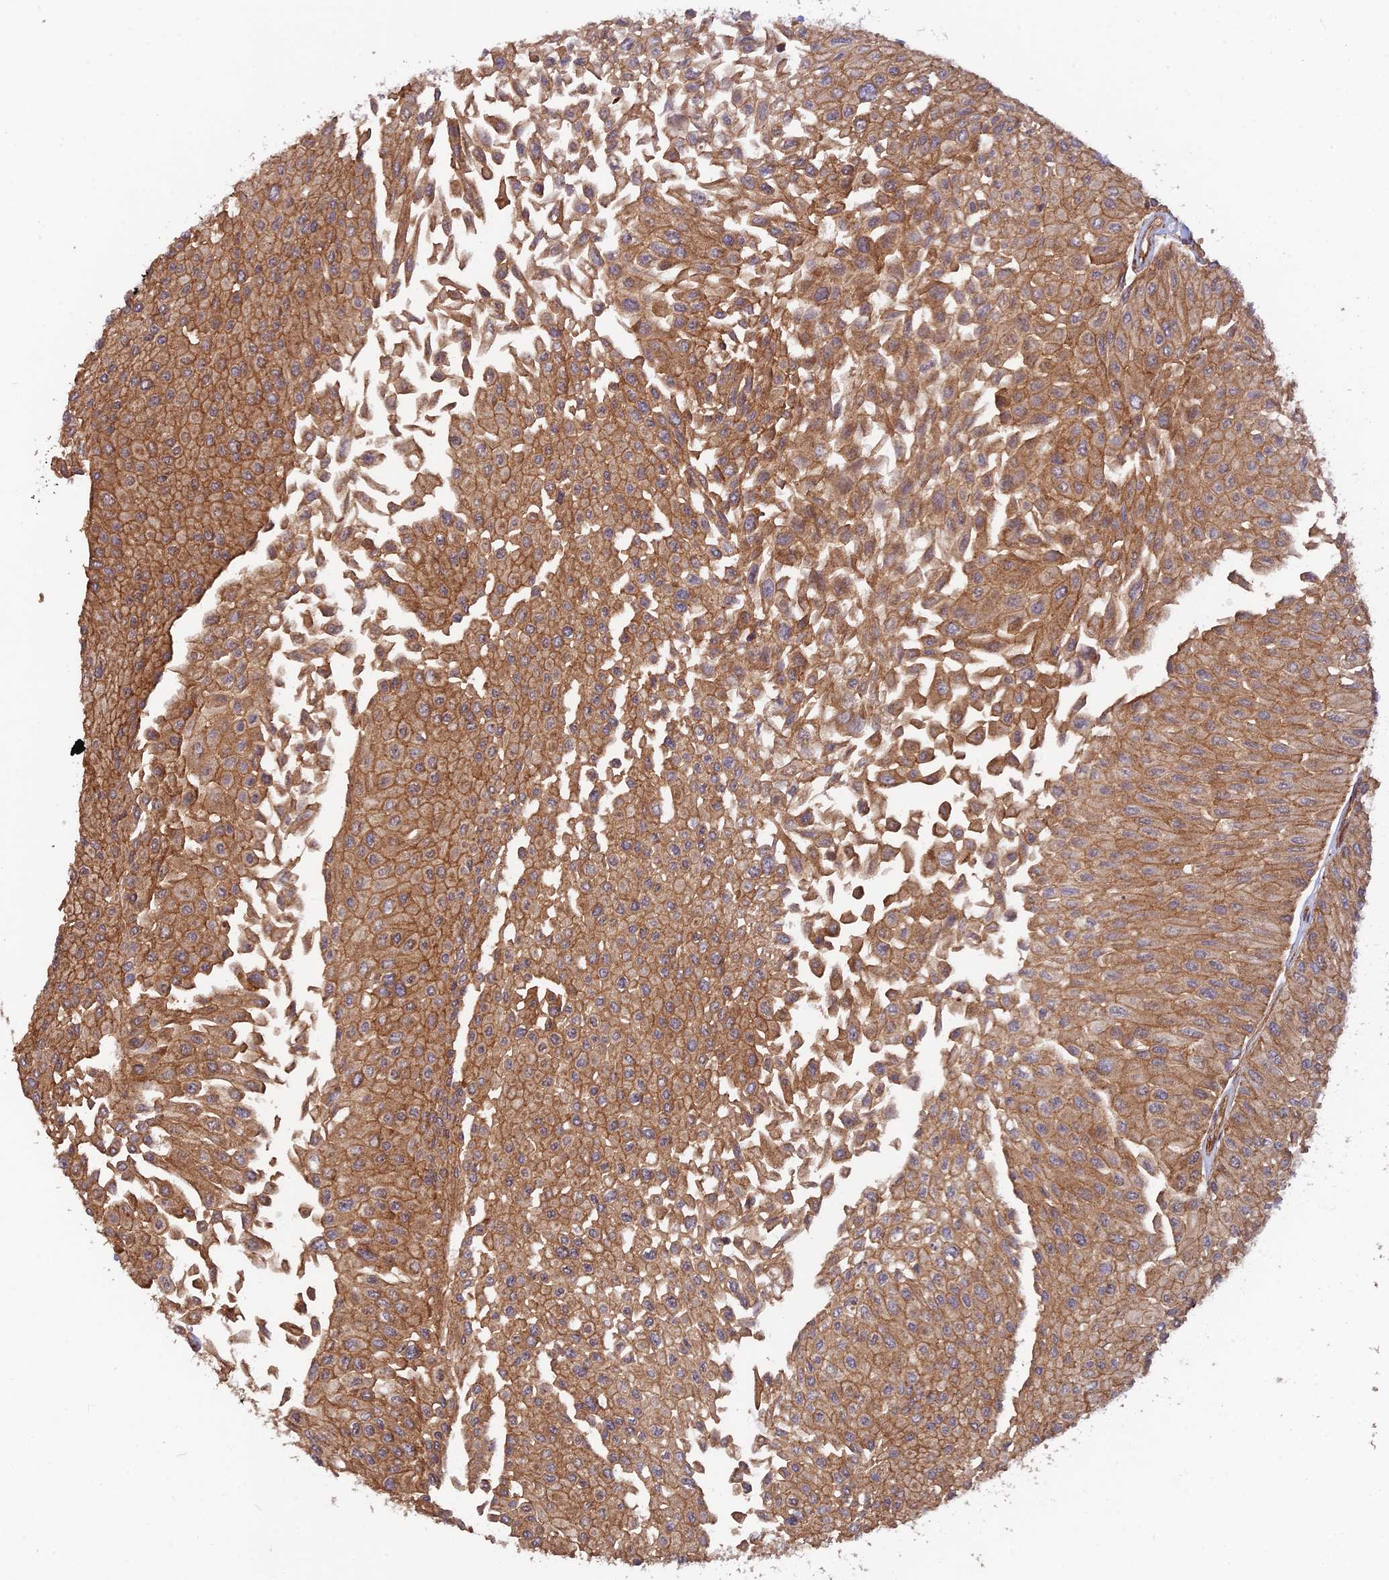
{"staining": {"intensity": "moderate", "quantity": ">75%", "location": "cytoplasmic/membranous"}, "tissue": "urothelial cancer", "cell_type": "Tumor cells", "image_type": "cancer", "snomed": [{"axis": "morphology", "description": "Urothelial carcinoma, Low grade"}, {"axis": "topography", "description": "Urinary bladder"}], "caption": "Immunohistochemical staining of human urothelial cancer demonstrates medium levels of moderate cytoplasmic/membranous expression in about >75% of tumor cells.", "gene": "RELCH", "patient": {"sex": "male", "age": 67}}